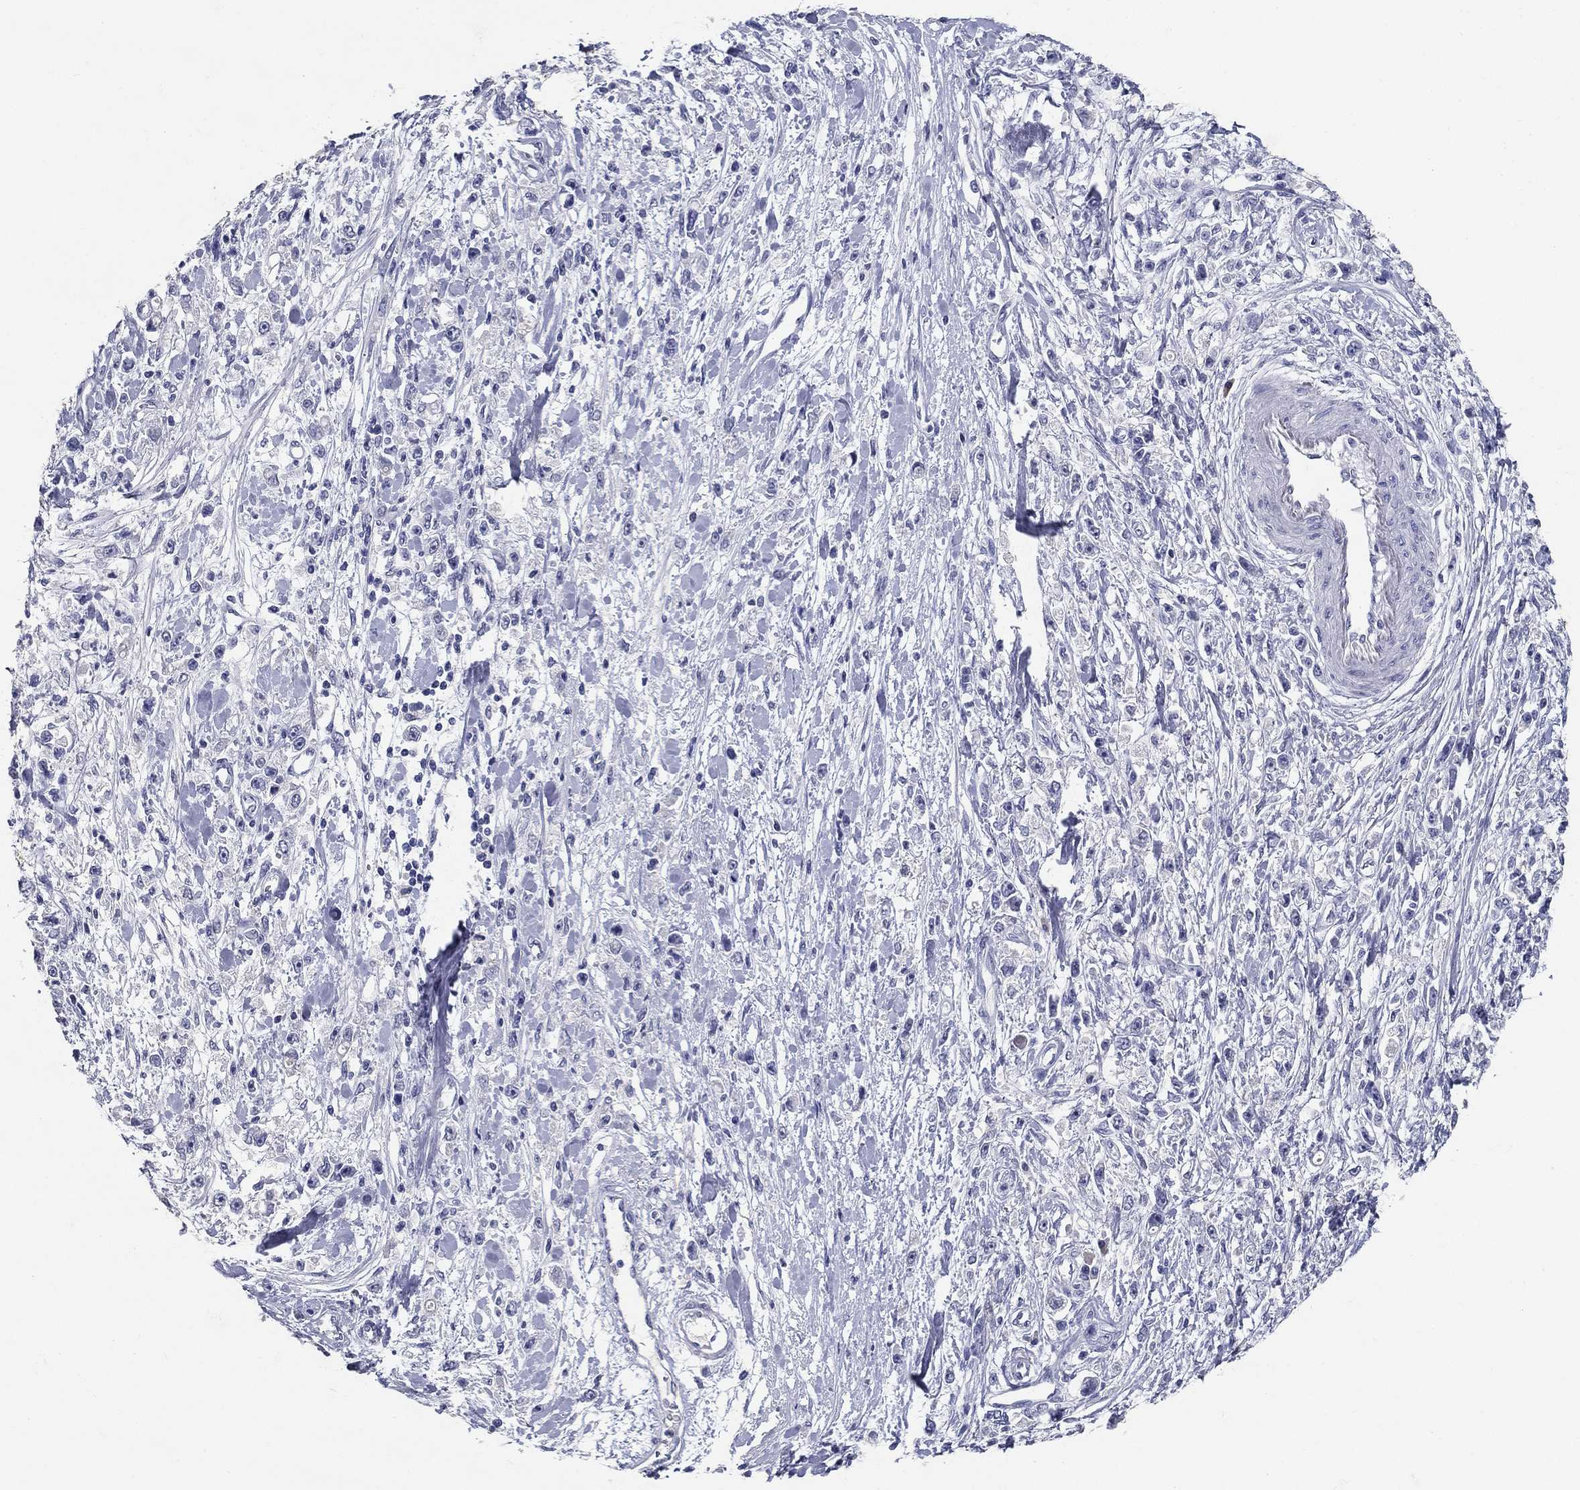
{"staining": {"intensity": "negative", "quantity": "none", "location": "none"}, "tissue": "stomach cancer", "cell_type": "Tumor cells", "image_type": "cancer", "snomed": [{"axis": "morphology", "description": "Adenocarcinoma, NOS"}, {"axis": "topography", "description": "Stomach"}], "caption": "A photomicrograph of adenocarcinoma (stomach) stained for a protein reveals no brown staining in tumor cells.", "gene": "POMC", "patient": {"sex": "female", "age": 59}}